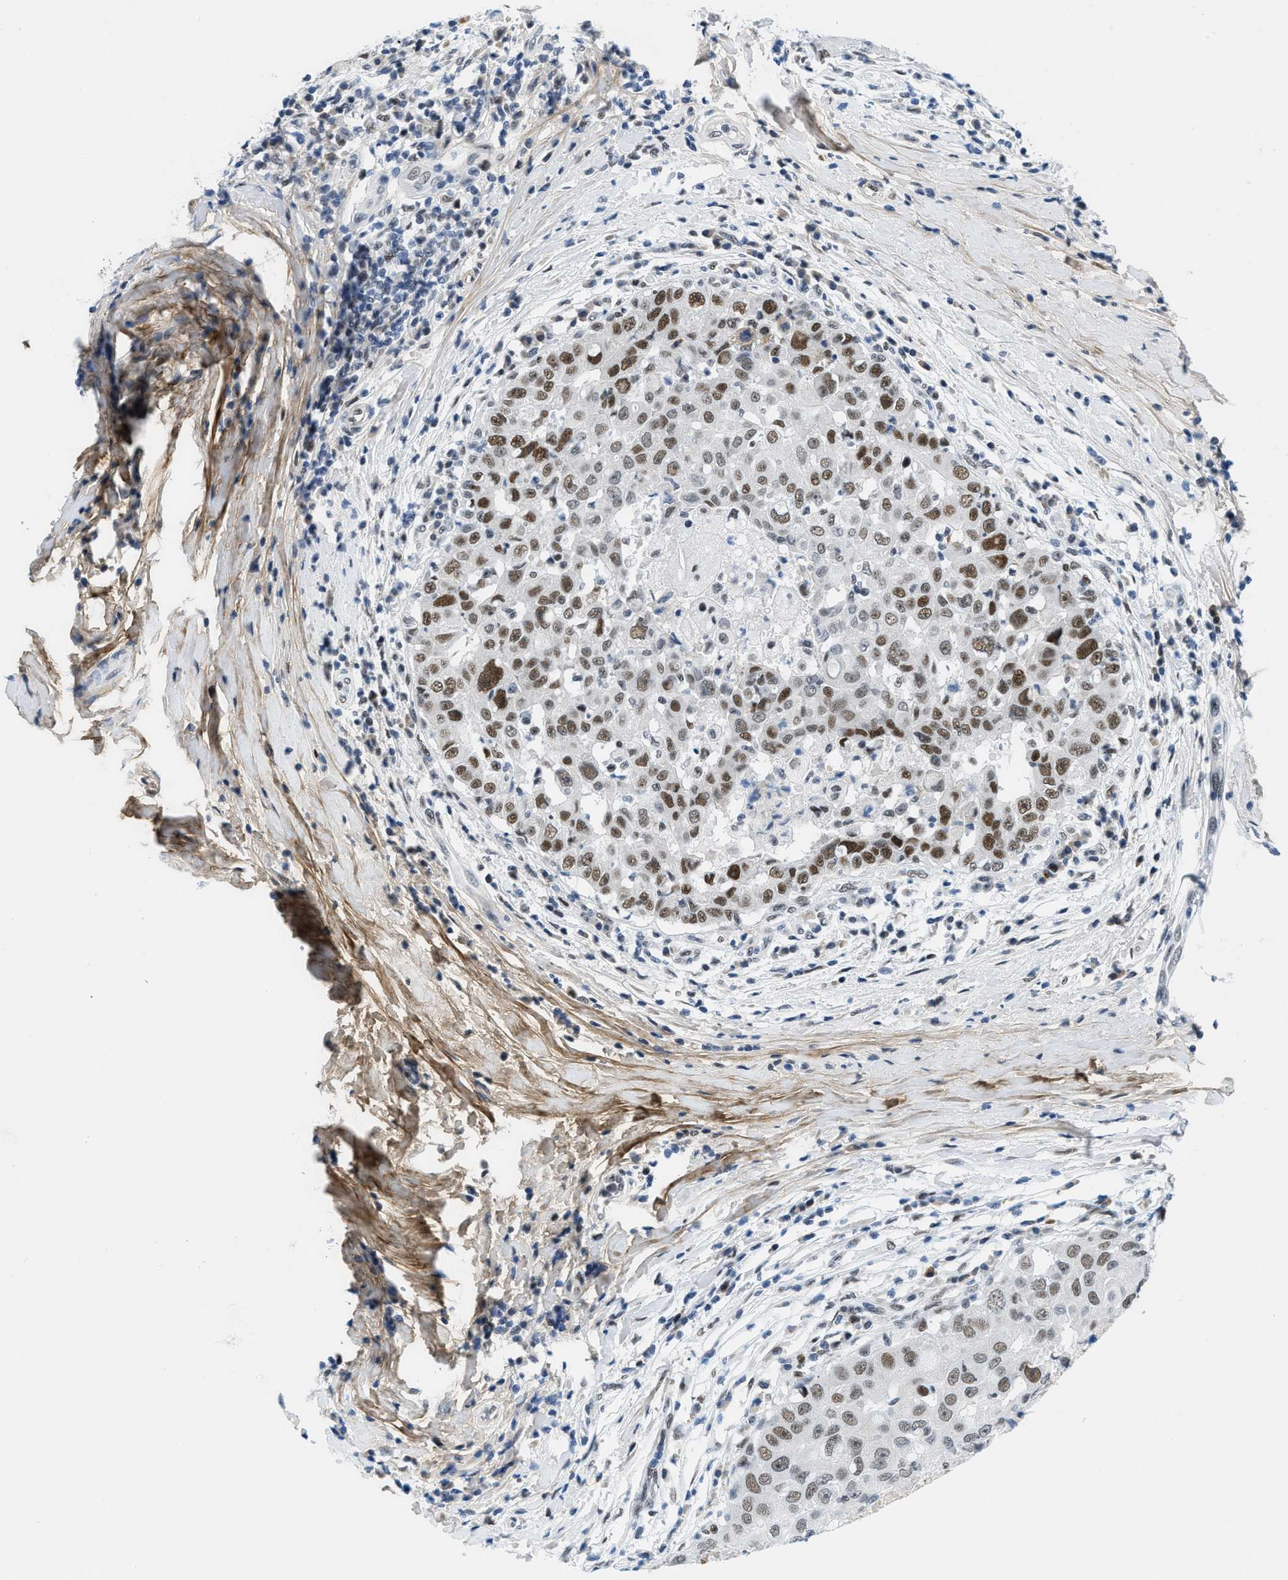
{"staining": {"intensity": "moderate", "quantity": ">75%", "location": "nuclear"}, "tissue": "breast cancer", "cell_type": "Tumor cells", "image_type": "cancer", "snomed": [{"axis": "morphology", "description": "Duct carcinoma"}, {"axis": "topography", "description": "Breast"}], "caption": "Breast cancer tissue demonstrates moderate nuclear staining in approximately >75% of tumor cells", "gene": "SMARCAD1", "patient": {"sex": "female", "age": 27}}